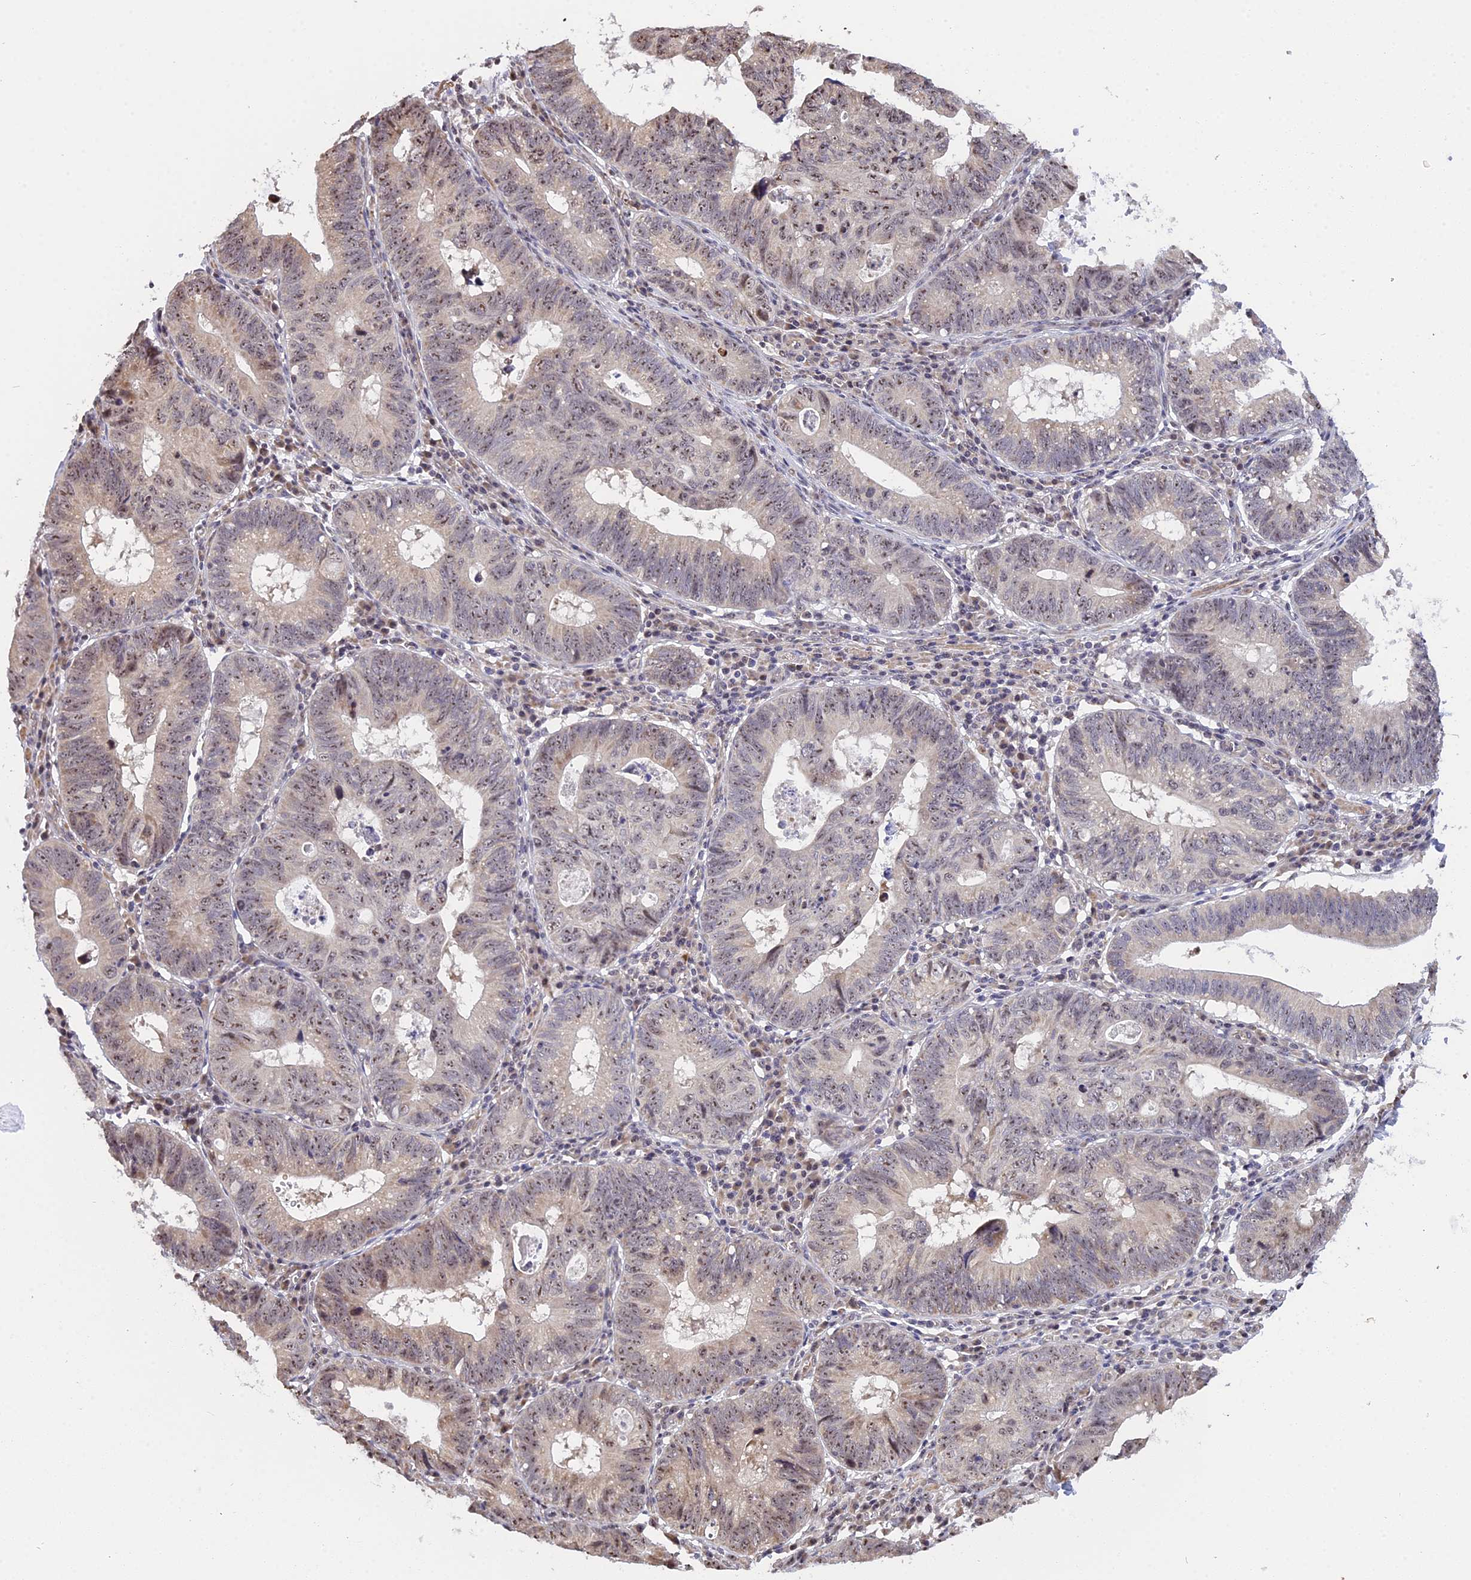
{"staining": {"intensity": "weak", "quantity": "25%-75%", "location": "nuclear"}, "tissue": "stomach cancer", "cell_type": "Tumor cells", "image_type": "cancer", "snomed": [{"axis": "morphology", "description": "Adenocarcinoma, NOS"}, {"axis": "topography", "description": "Stomach"}], "caption": "Immunohistochemistry (DAB) staining of human stomach adenocarcinoma reveals weak nuclear protein positivity in approximately 25%-75% of tumor cells.", "gene": "MGA", "patient": {"sex": "male", "age": 59}}